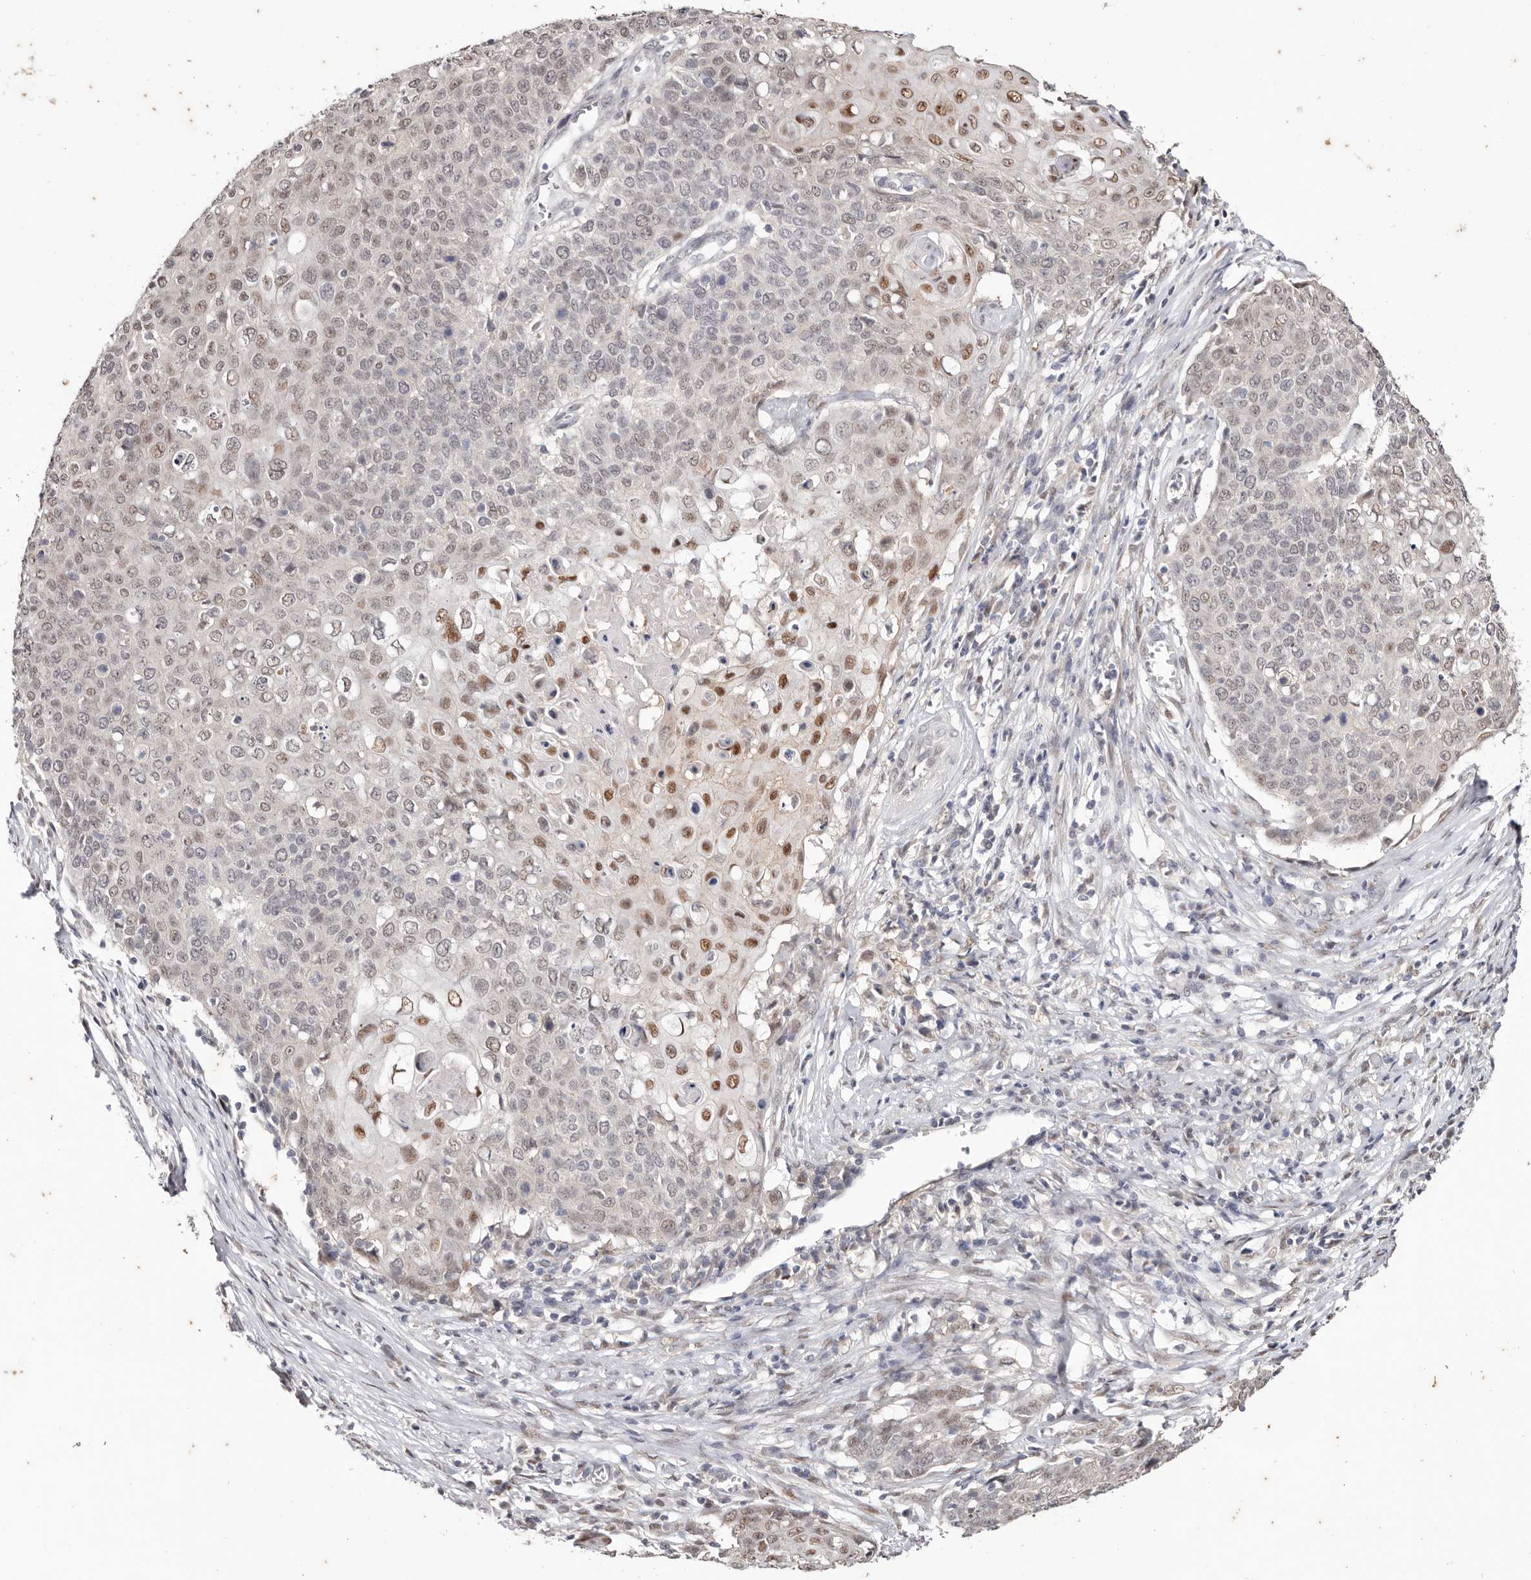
{"staining": {"intensity": "moderate", "quantity": "<25%", "location": "nuclear"}, "tissue": "cervical cancer", "cell_type": "Tumor cells", "image_type": "cancer", "snomed": [{"axis": "morphology", "description": "Squamous cell carcinoma, NOS"}, {"axis": "topography", "description": "Cervix"}], "caption": "Tumor cells demonstrate low levels of moderate nuclear staining in approximately <25% of cells in human squamous cell carcinoma (cervical).", "gene": "TYW3", "patient": {"sex": "female", "age": 39}}